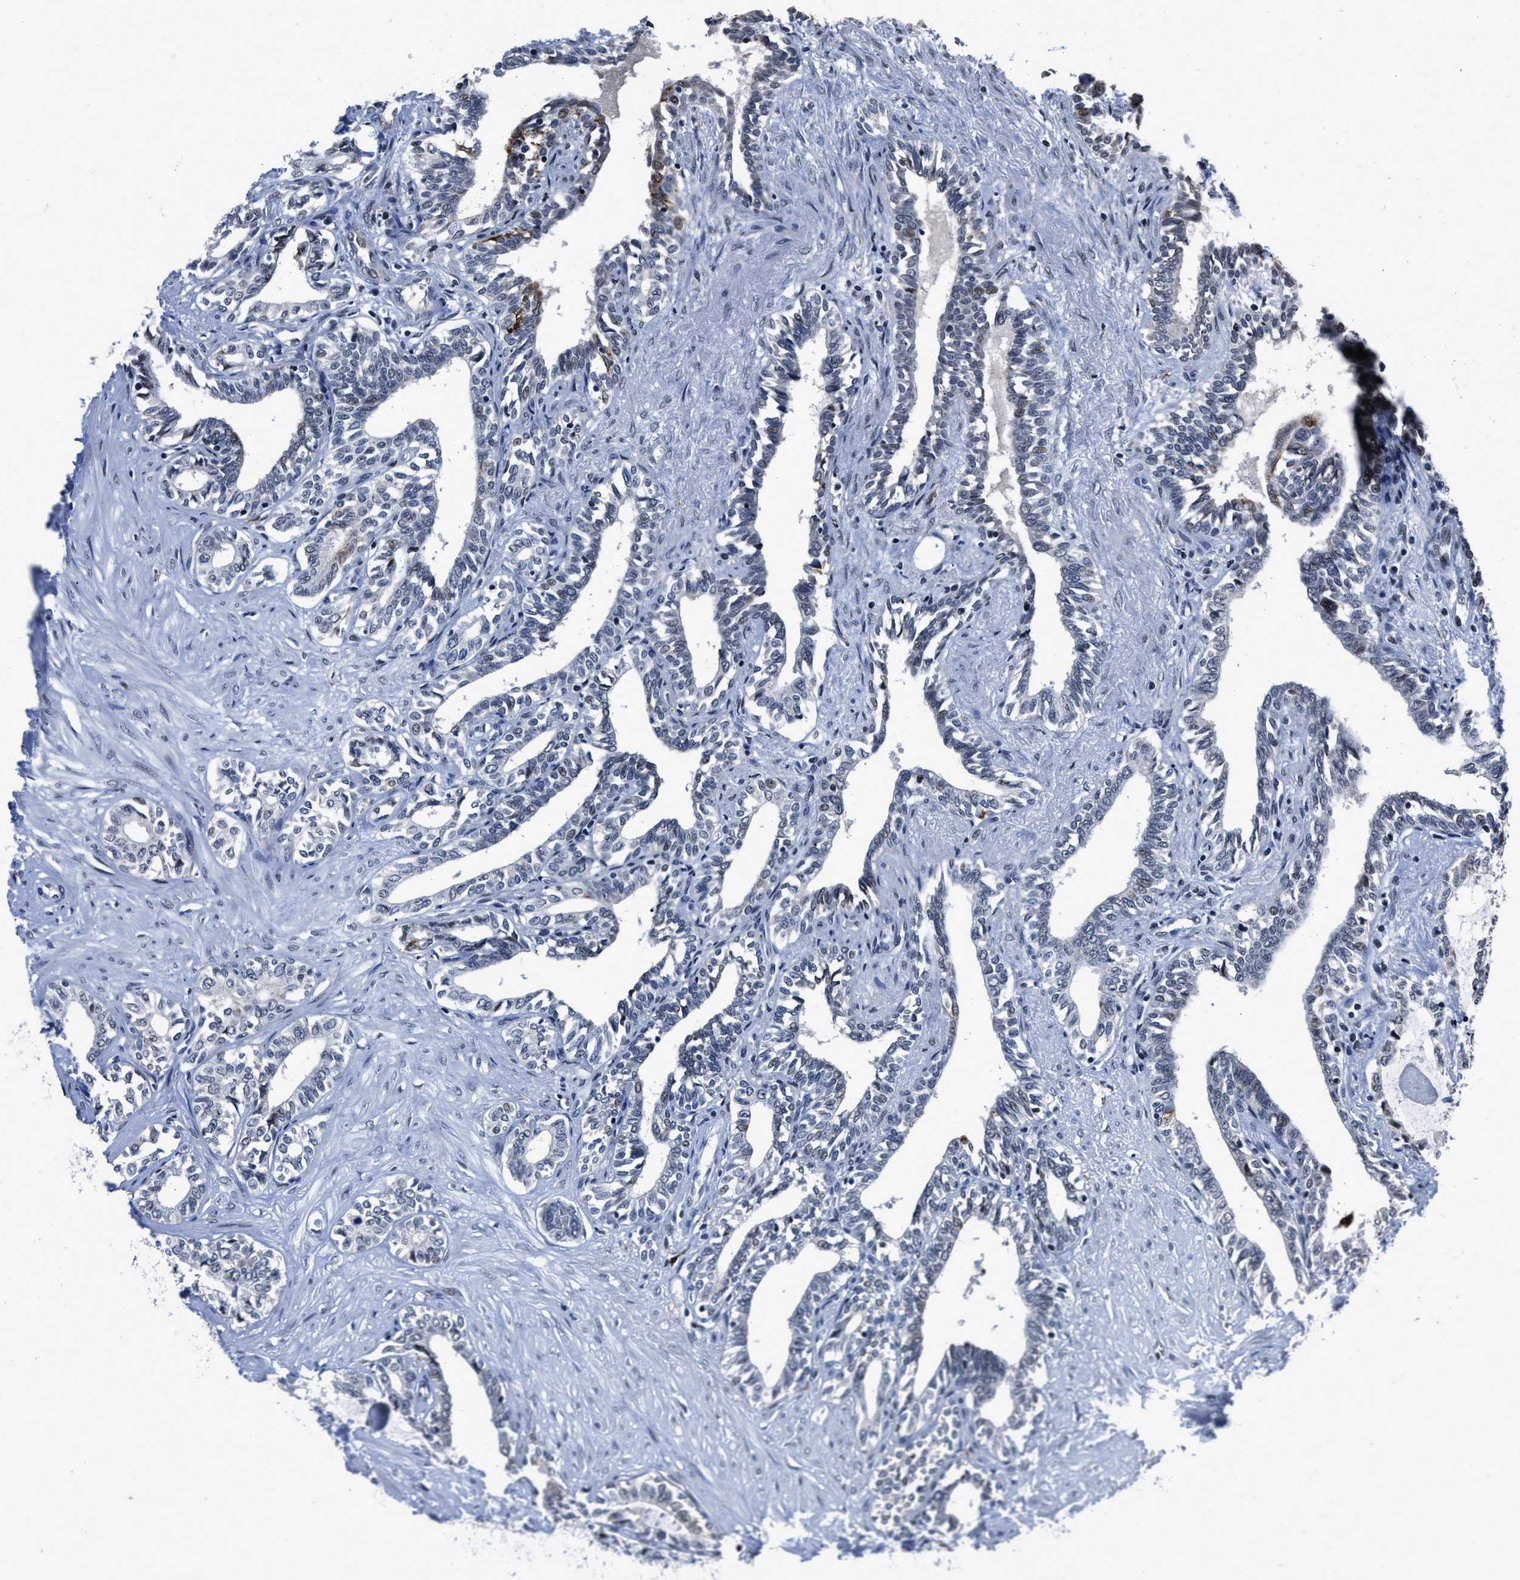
{"staining": {"intensity": "negative", "quantity": "none", "location": "none"}, "tissue": "seminal vesicle", "cell_type": "Glandular cells", "image_type": "normal", "snomed": [{"axis": "morphology", "description": "Normal tissue, NOS"}, {"axis": "morphology", "description": "Adenocarcinoma, High grade"}, {"axis": "topography", "description": "Prostate"}, {"axis": "topography", "description": "Seminal veicle"}], "caption": "Immunohistochemical staining of normal human seminal vesicle exhibits no significant positivity in glandular cells. (Stains: DAB immunohistochemistry (IHC) with hematoxylin counter stain, Microscopy: brightfield microscopy at high magnification).", "gene": "MARCKSL1", "patient": {"sex": "male", "age": 55}}